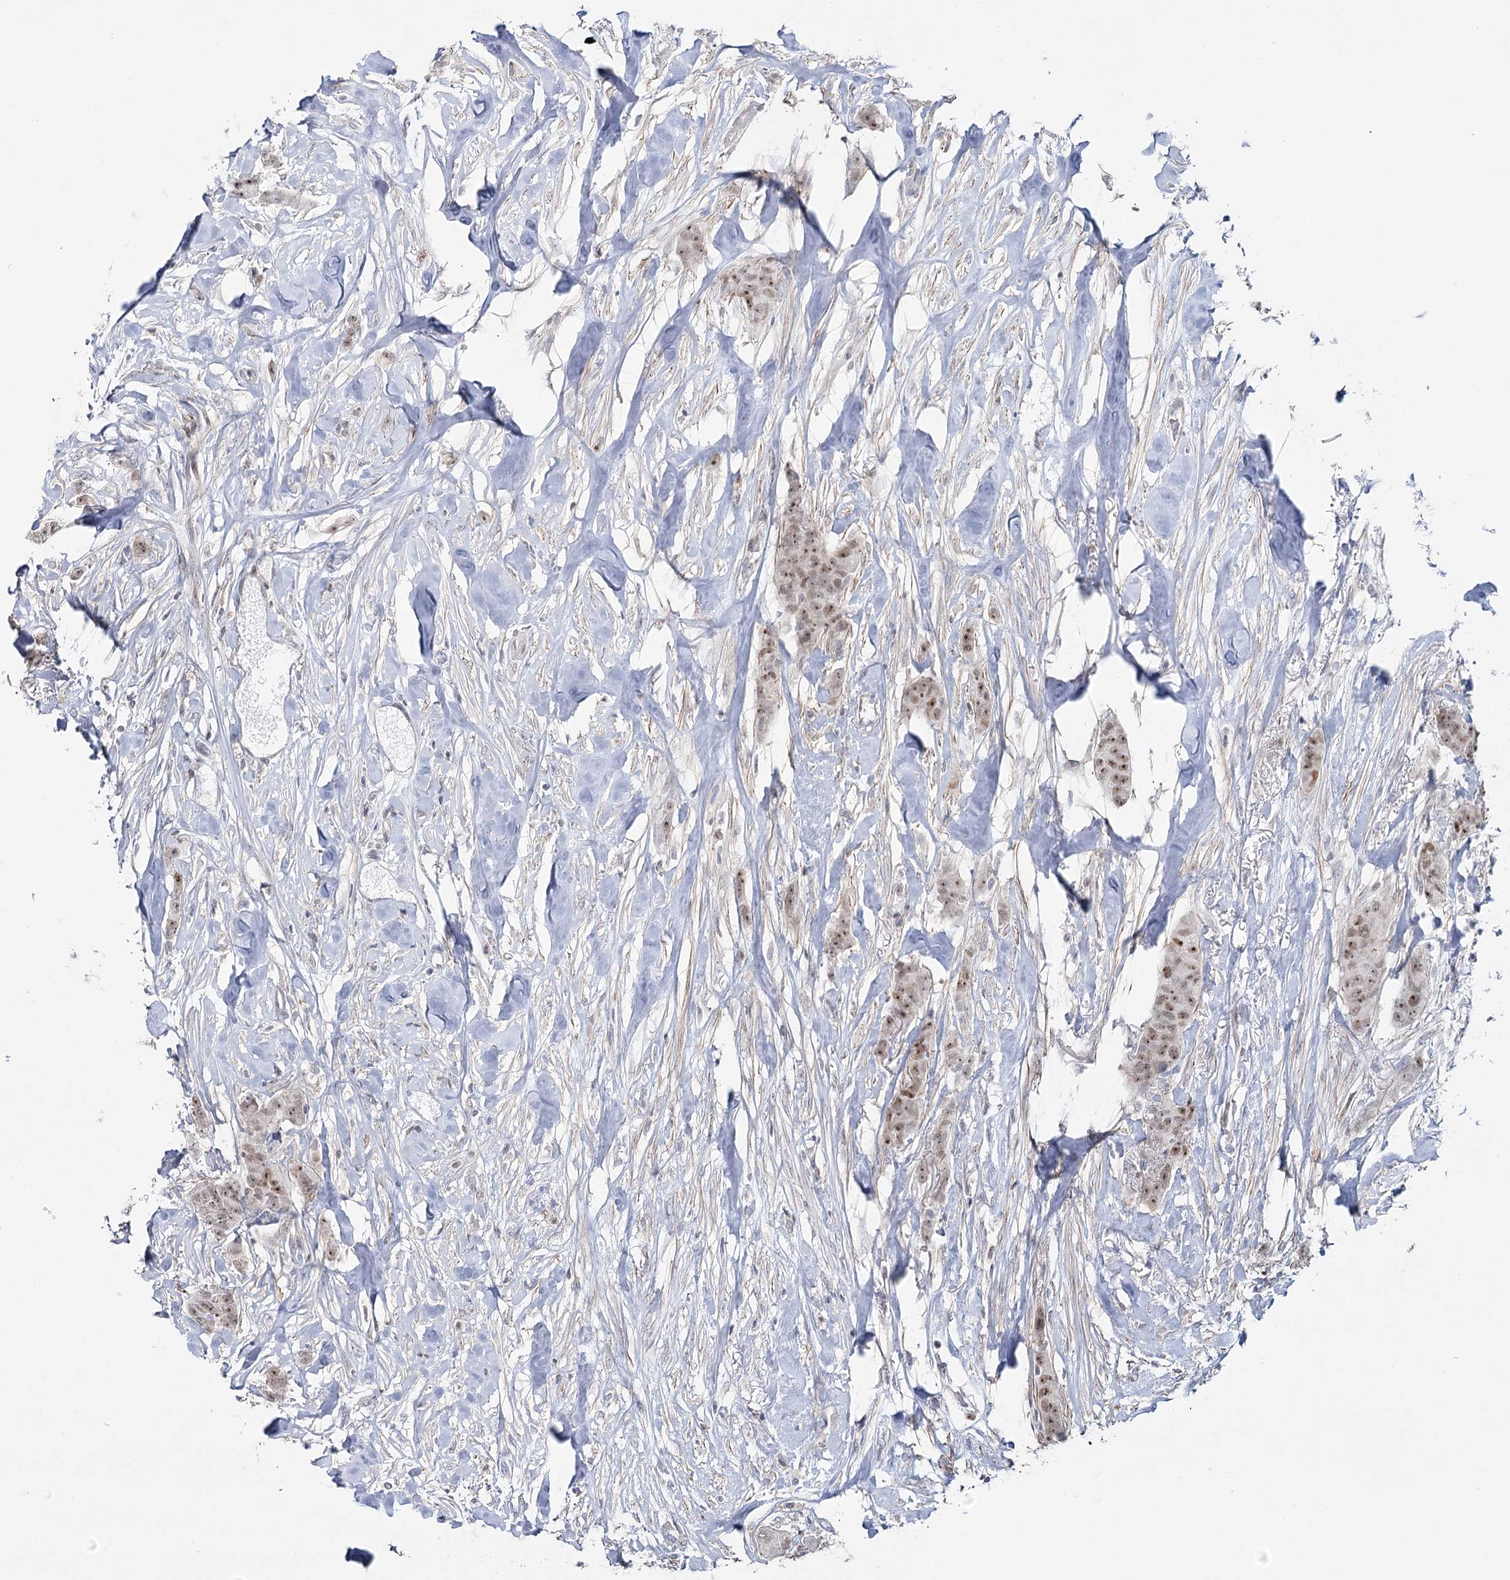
{"staining": {"intensity": "moderate", "quantity": ">75%", "location": "nuclear"}, "tissue": "breast cancer", "cell_type": "Tumor cells", "image_type": "cancer", "snomed": [{"axis": "morphology", "description": "Duct carcinoma"}, {"axis": "topography", "description": "Breast"}], "caption": "A photomicrograph showing moderate nuclear expression in about >75% of tumor cells in infiltrating ductal carcinoma (breast), as visualized by brown immunohistochemical staining.", "gene": "ZC3H8", "patient": {"sex": "female", "age": 40}}